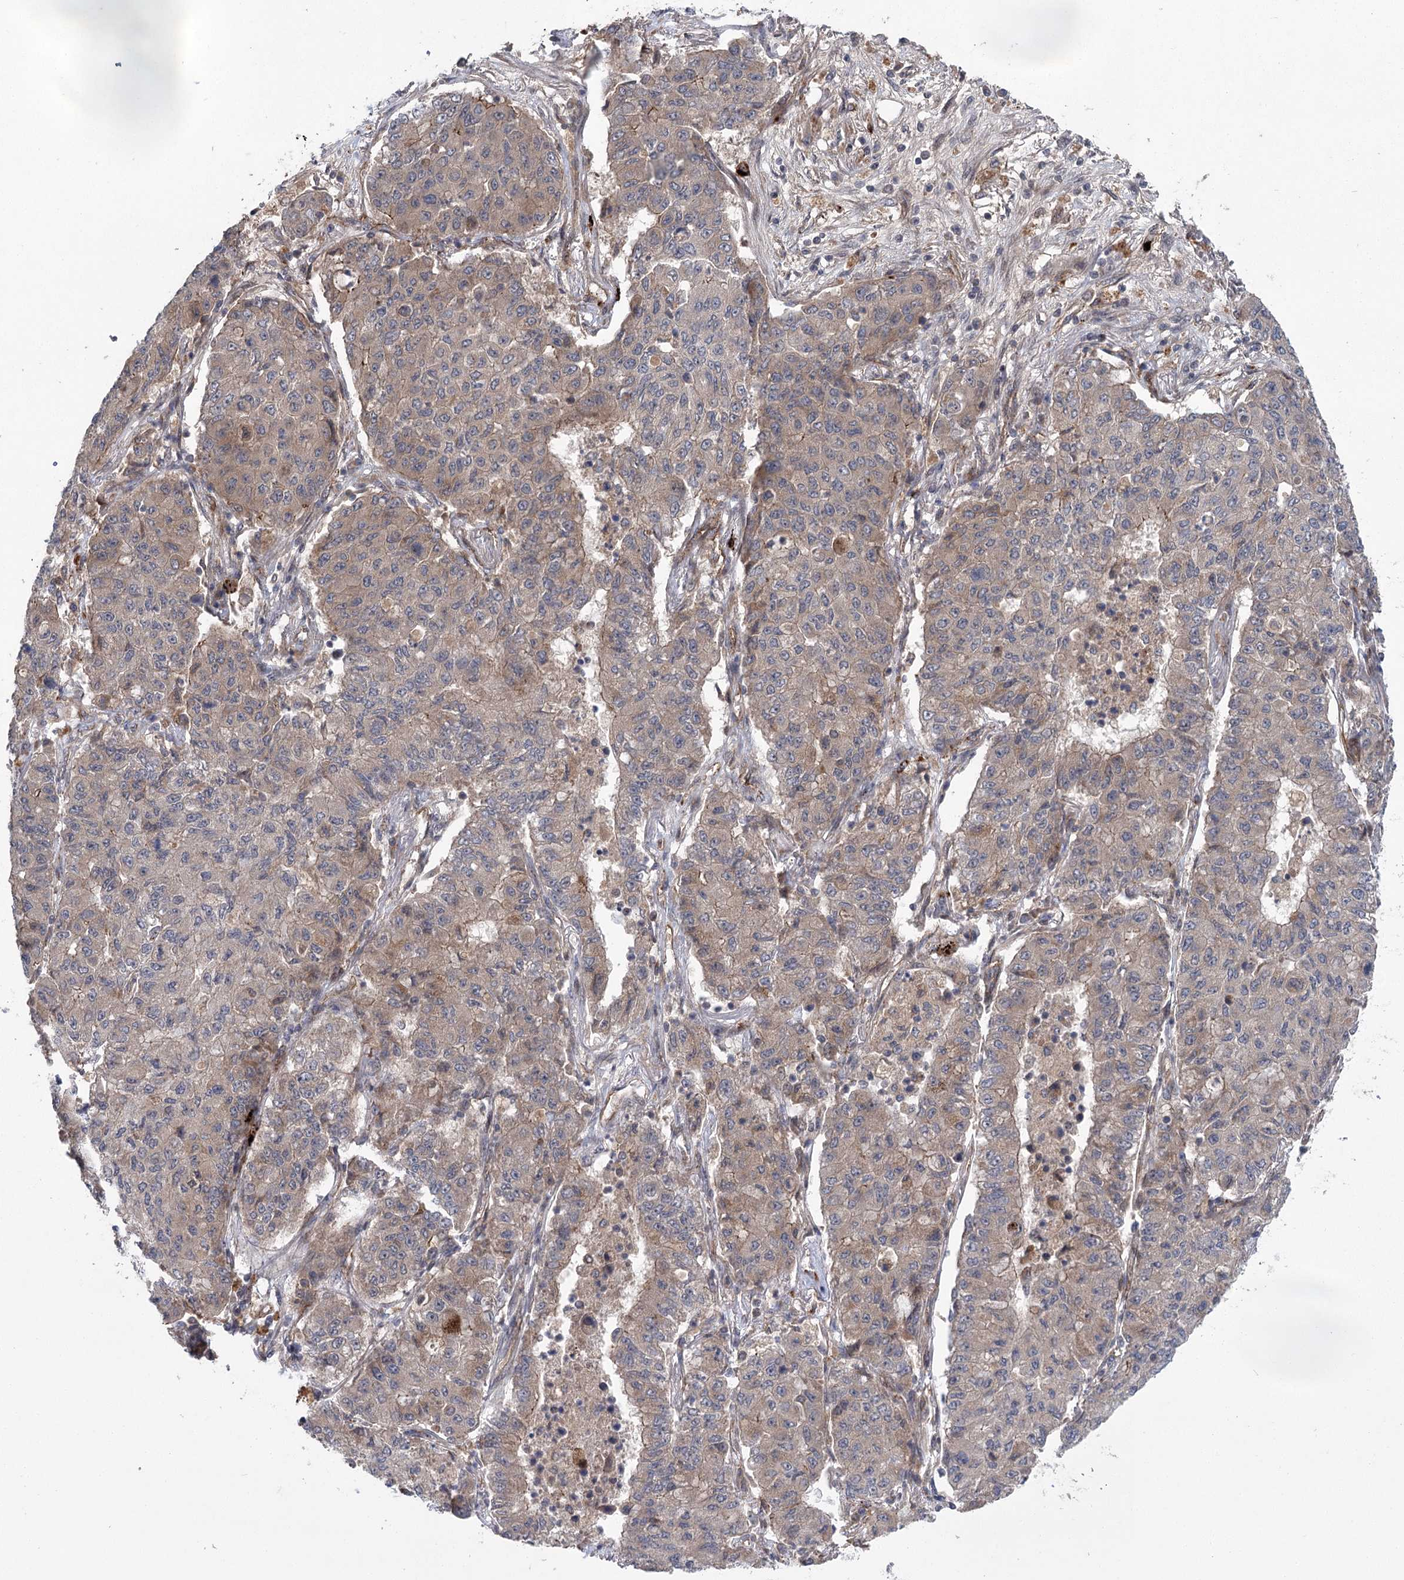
{"staining": {"intensity": "weak", "quantity": "<25%", "location": "cytoplasmic/membranous"}, "tissue": "lung cancer", "cell_type": "Tumor cells", "image_type": "cancer", "snomed": [{"axis": "morphology", "description": "Squamous cell carcinoma, NOS"}, {"axis": "topography", "description": "Lung"}], "caption": "There is no significant expression in tumor cells of lung cancer.", "gene": "METTL24", "patient": {"sex": "male", "age": 74}}